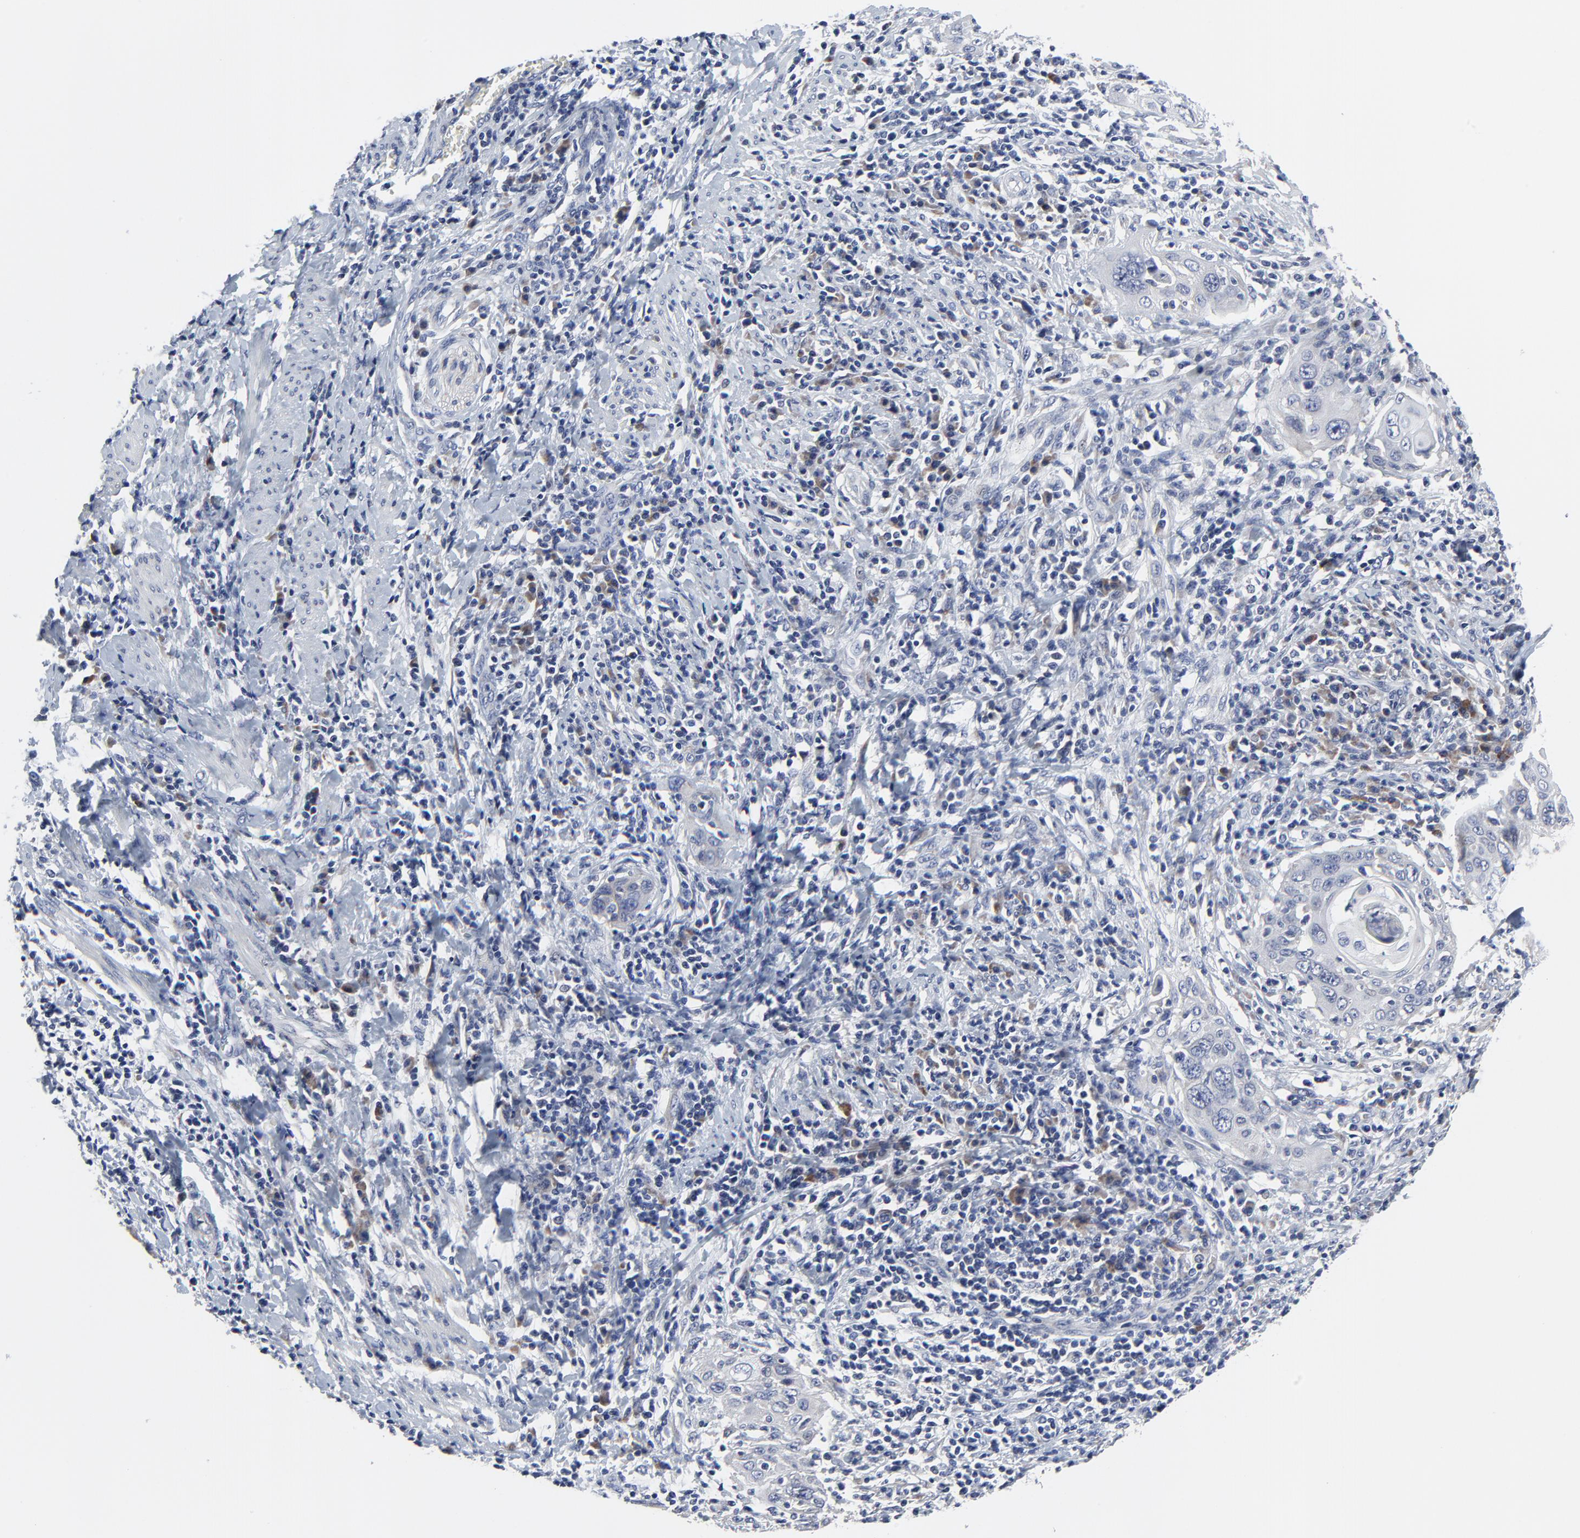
{"staining": {"intensity": "negative", "quantity": "none", "location": "none"}, "tissue": "cervical cancer", "cell_type": "Tumor cells", "image_type": "cancer", "snomed": [{"axis": "morphology", "description": "Squamous cell carcinoma, NOS"}, {"axis": "topography", "description": "Cervix"}], "caption": "High power microscopy histopathology image of an IHC histopathology image of cervical cancer, revealing no significant expression in tumor cells.", "gene": "NLGN3", "patient": {"sex": "female", "age": 54}}